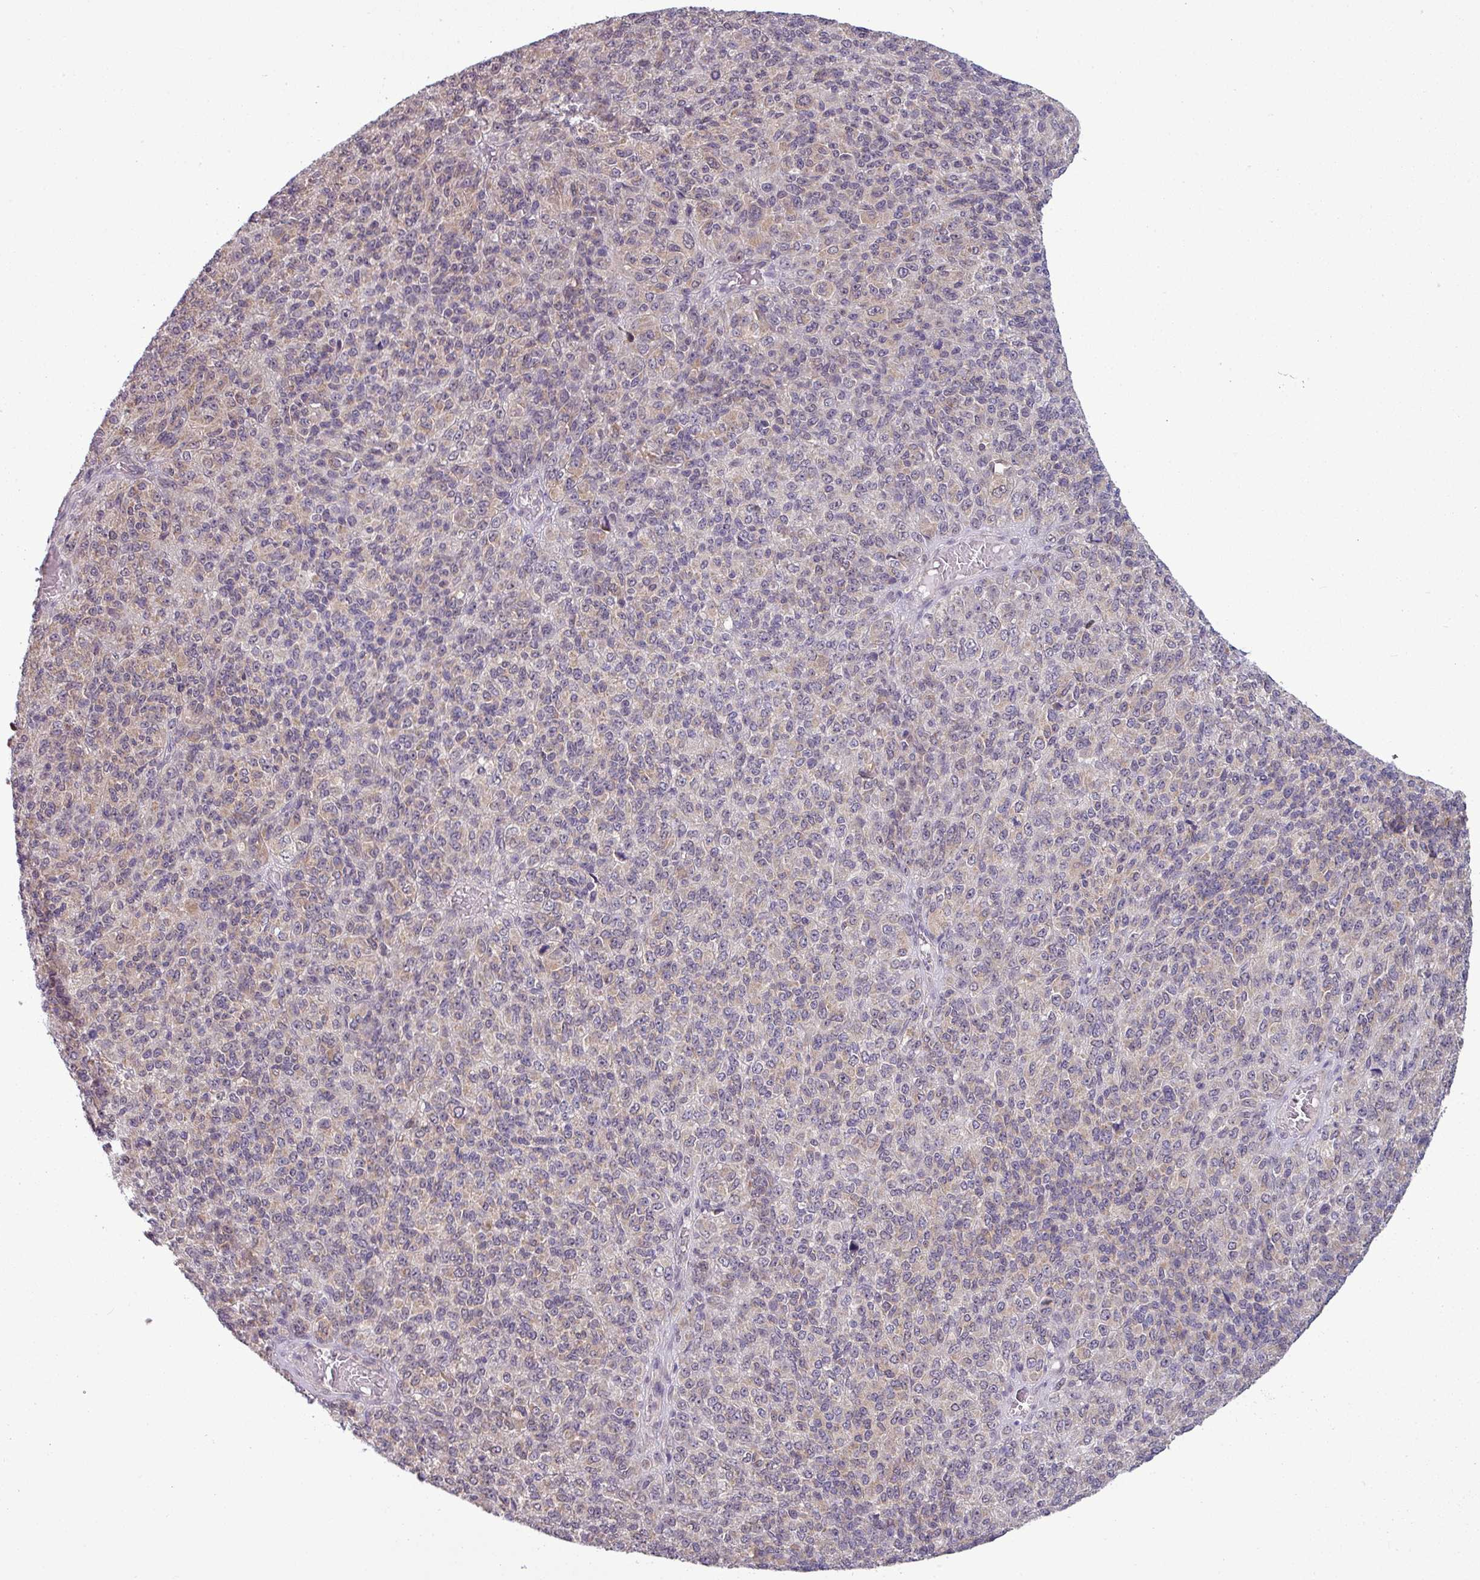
{"staining": {"intensity": "weak", "quantity": "25%-75%", "location": "cytoplasmic/membranous"}, "tissue": "melanoma", "cell_type": "Tumor cells", "image_type": "cancer", "snomed": [{"axis": "morphology", "description": "Malignant melanoma, Metastatic site"}, {"axis": "topography", "description": "Brain"}], "caption": "Immunohistochemical staining of melanoma demonstrates weak cytoplasmic/membranous protein staining in about 25%-75% of tumor cells.", "gene": "ZNF217", "patient": {"sex": "female", "age": 56}}